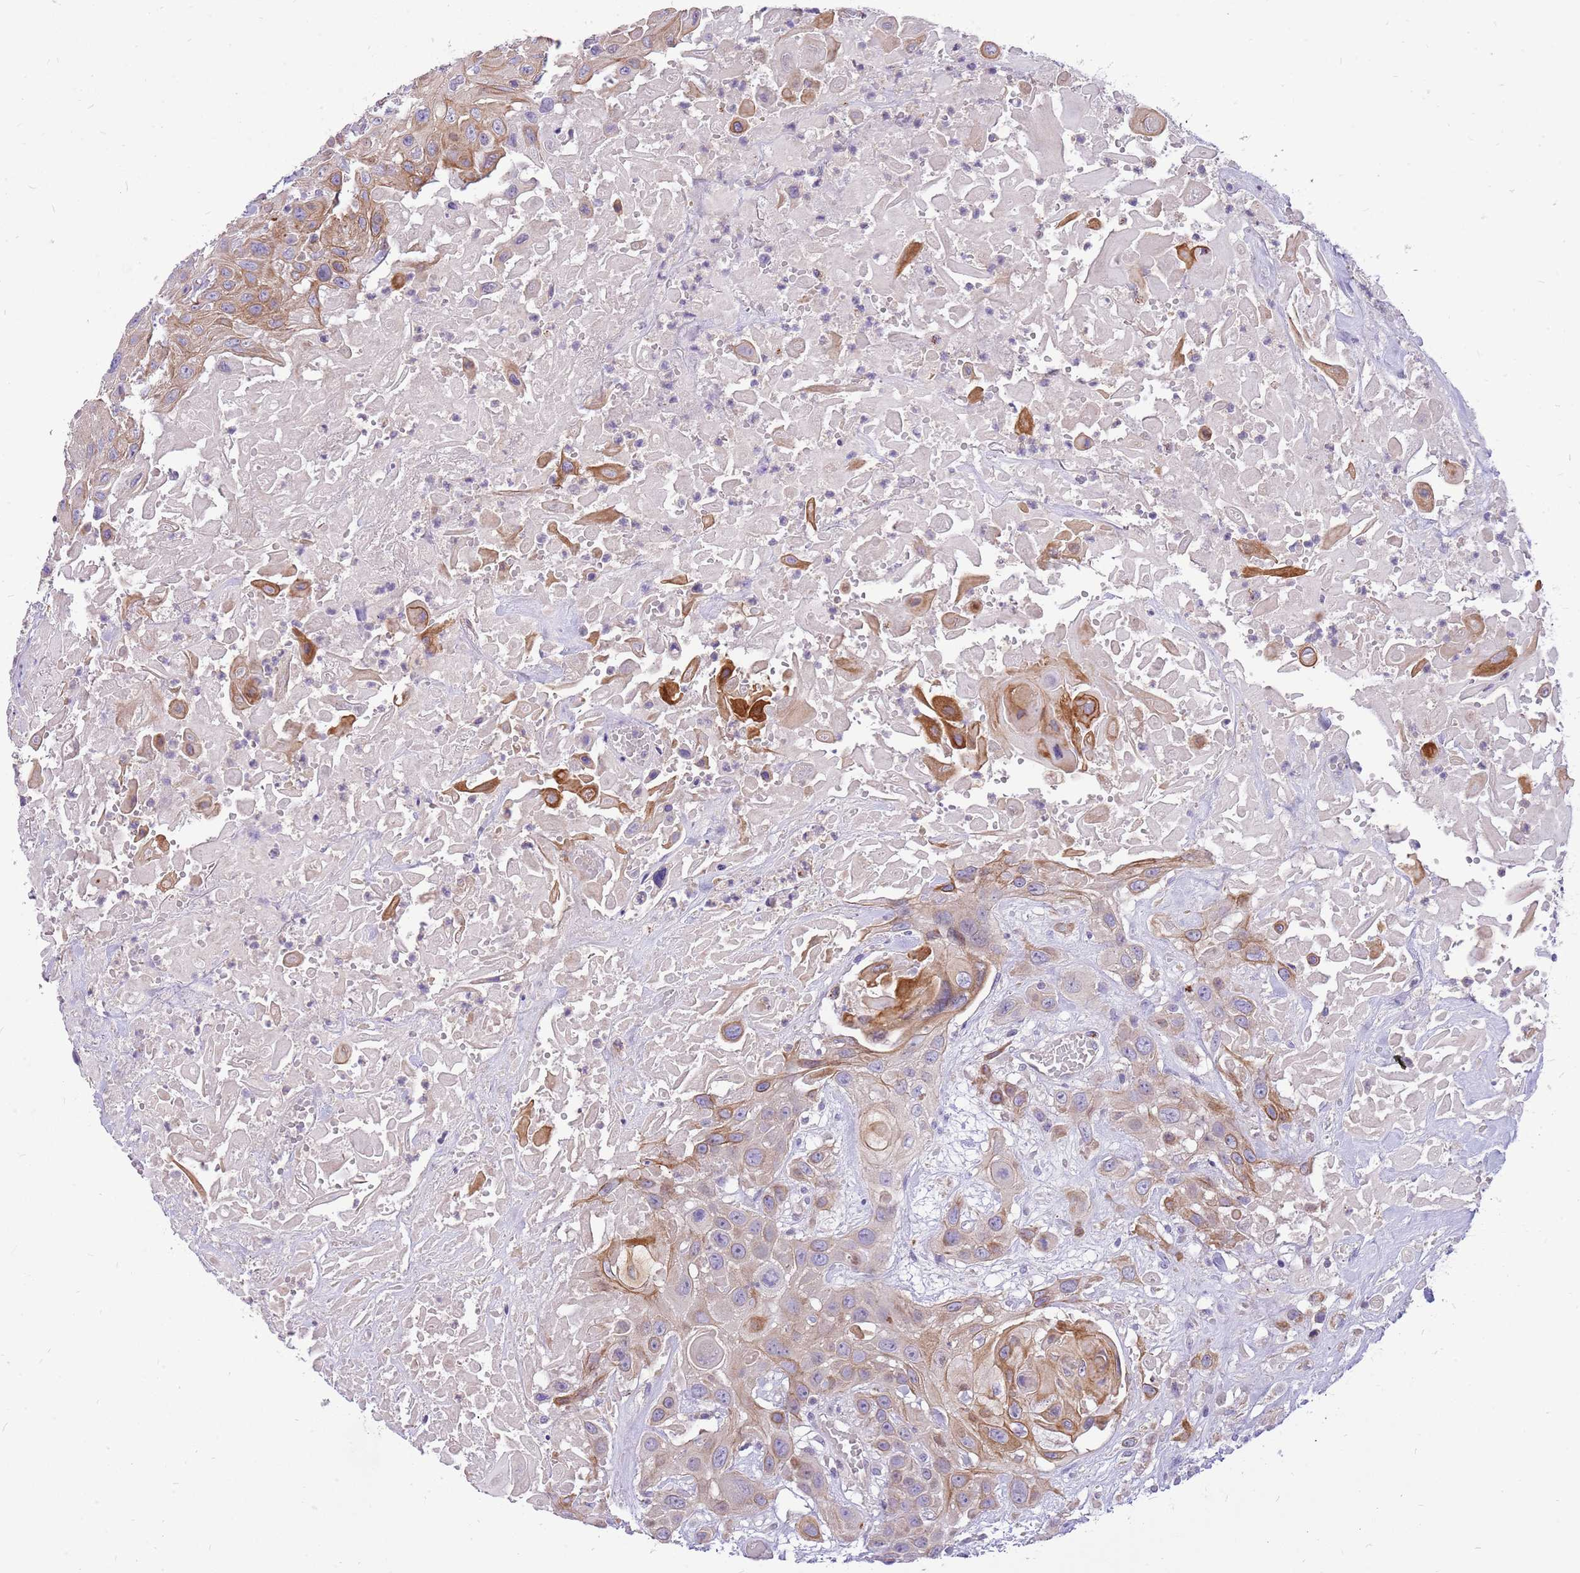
{"staining": {"intensity": "moderate", "quantity": "25%-75%", "location": "cytoplasmic/membranous"}, "tissue": "head and neck cancer", "cell_type": "Tumor cells", "image_type": "cancer", "snomed": [{"axis": "morphology", "description": "Squamous cell carcinoma, NOS"}, {"axis": "topography", "description": "Head-Neck"}], "caption": "Protein positivity by immunohistochemistry shows moderate cytoplasmic/membranous staining in about 25%-75% of tumor cells in head and neck squamous cell carcinoma. Nuclei are stained in blue.", "gene": "NTN4", "patient": {"sex": "male", "age": 81}}